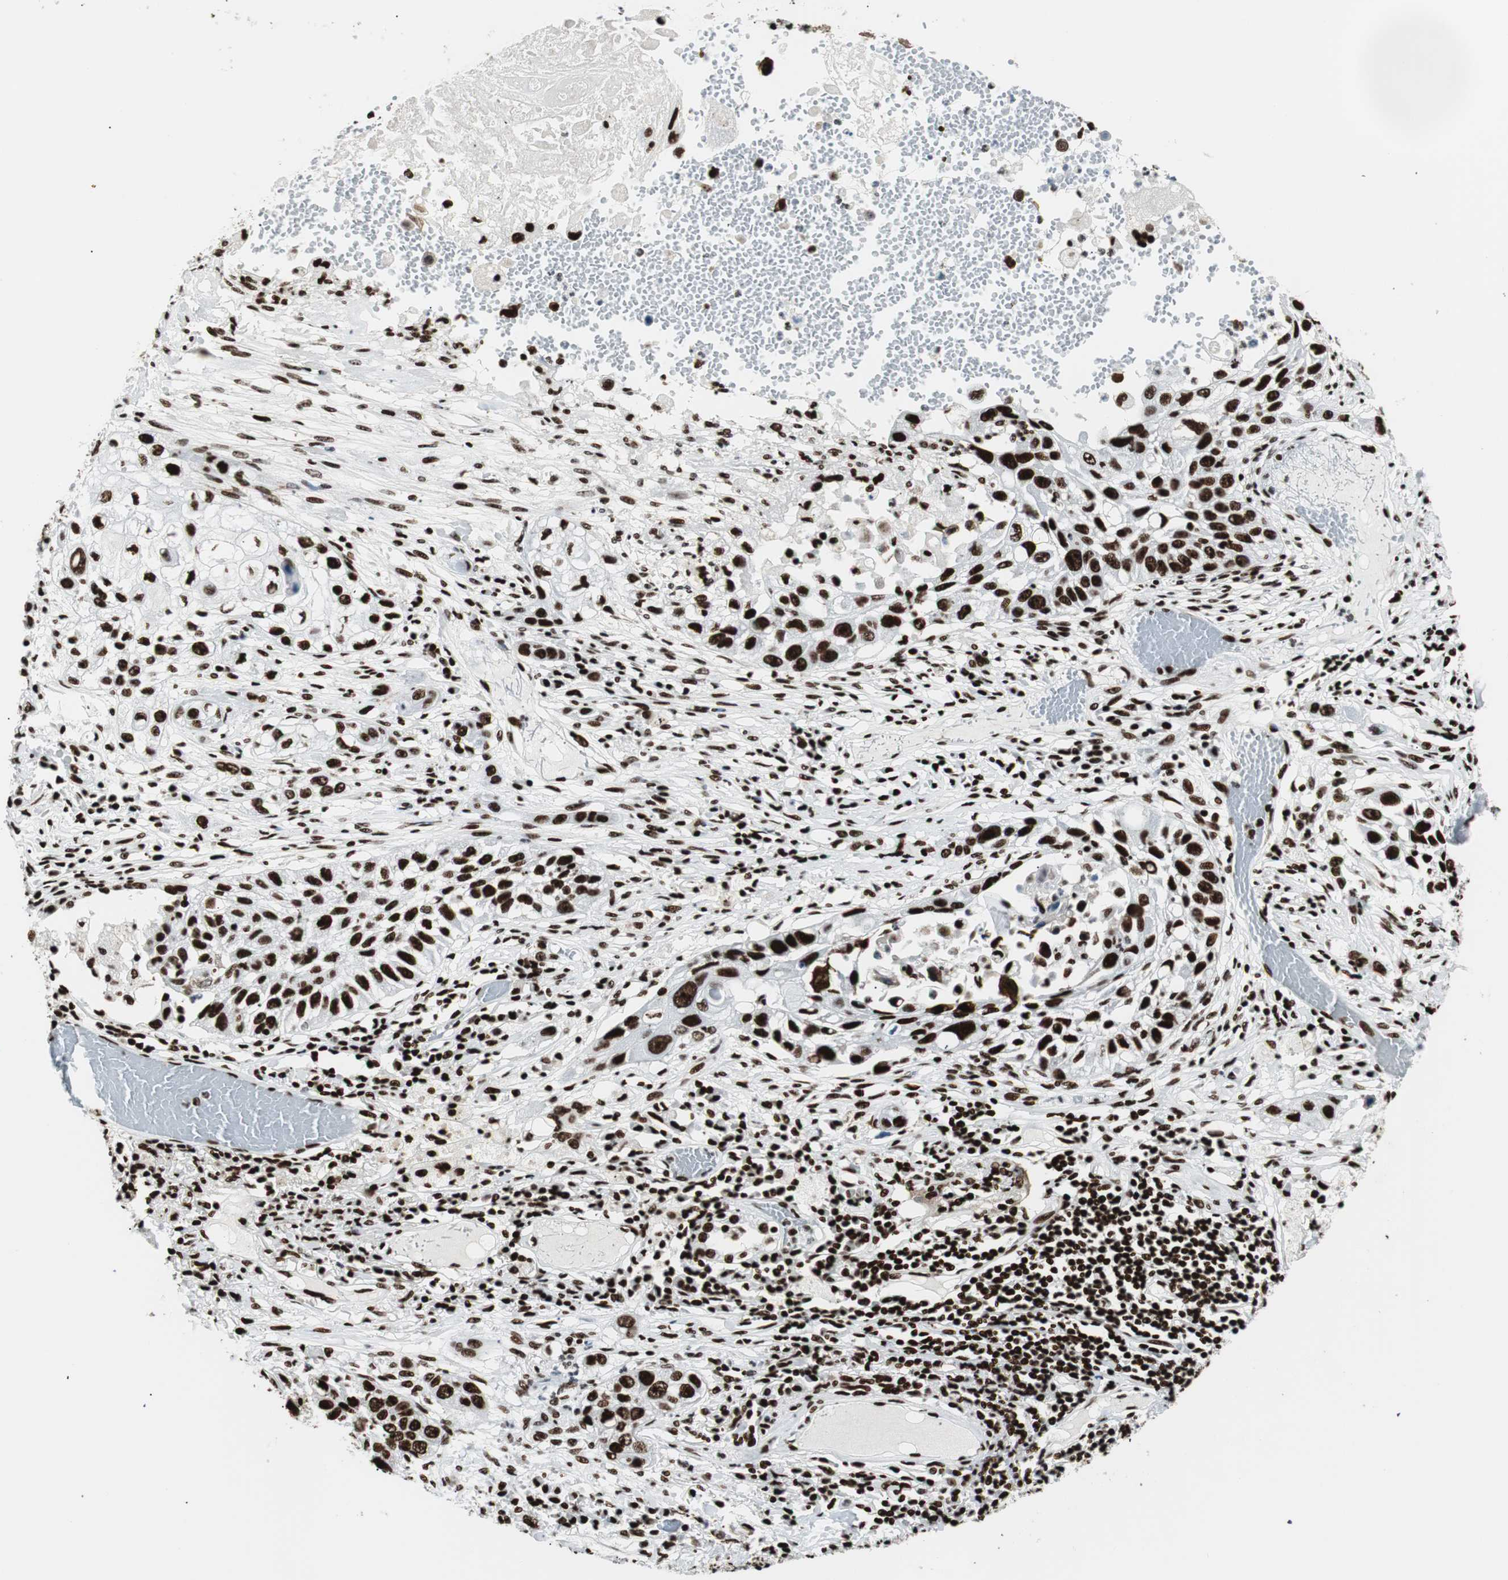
{"staining": {"intensity": "strong", "quantity": ">75%", "location": "nuclear"}, "tissue": "lung cancer", "cell_type": "Tumor cells", "image_type": "cancer", "snomed": [{"axis": "morphology", "description": "Squamous cell carcinoma, NOS"}, {"axis": "topography", "description": "Lung"}], "caption": "The photomicrograph shows immunohistochemical staining of lung squamous cell carcinoma. There is strong nuclear positivity is present in approximately >75% of tumor cells.", "gene": "NCL", "patient": {"sex": "male", "age": 71}}